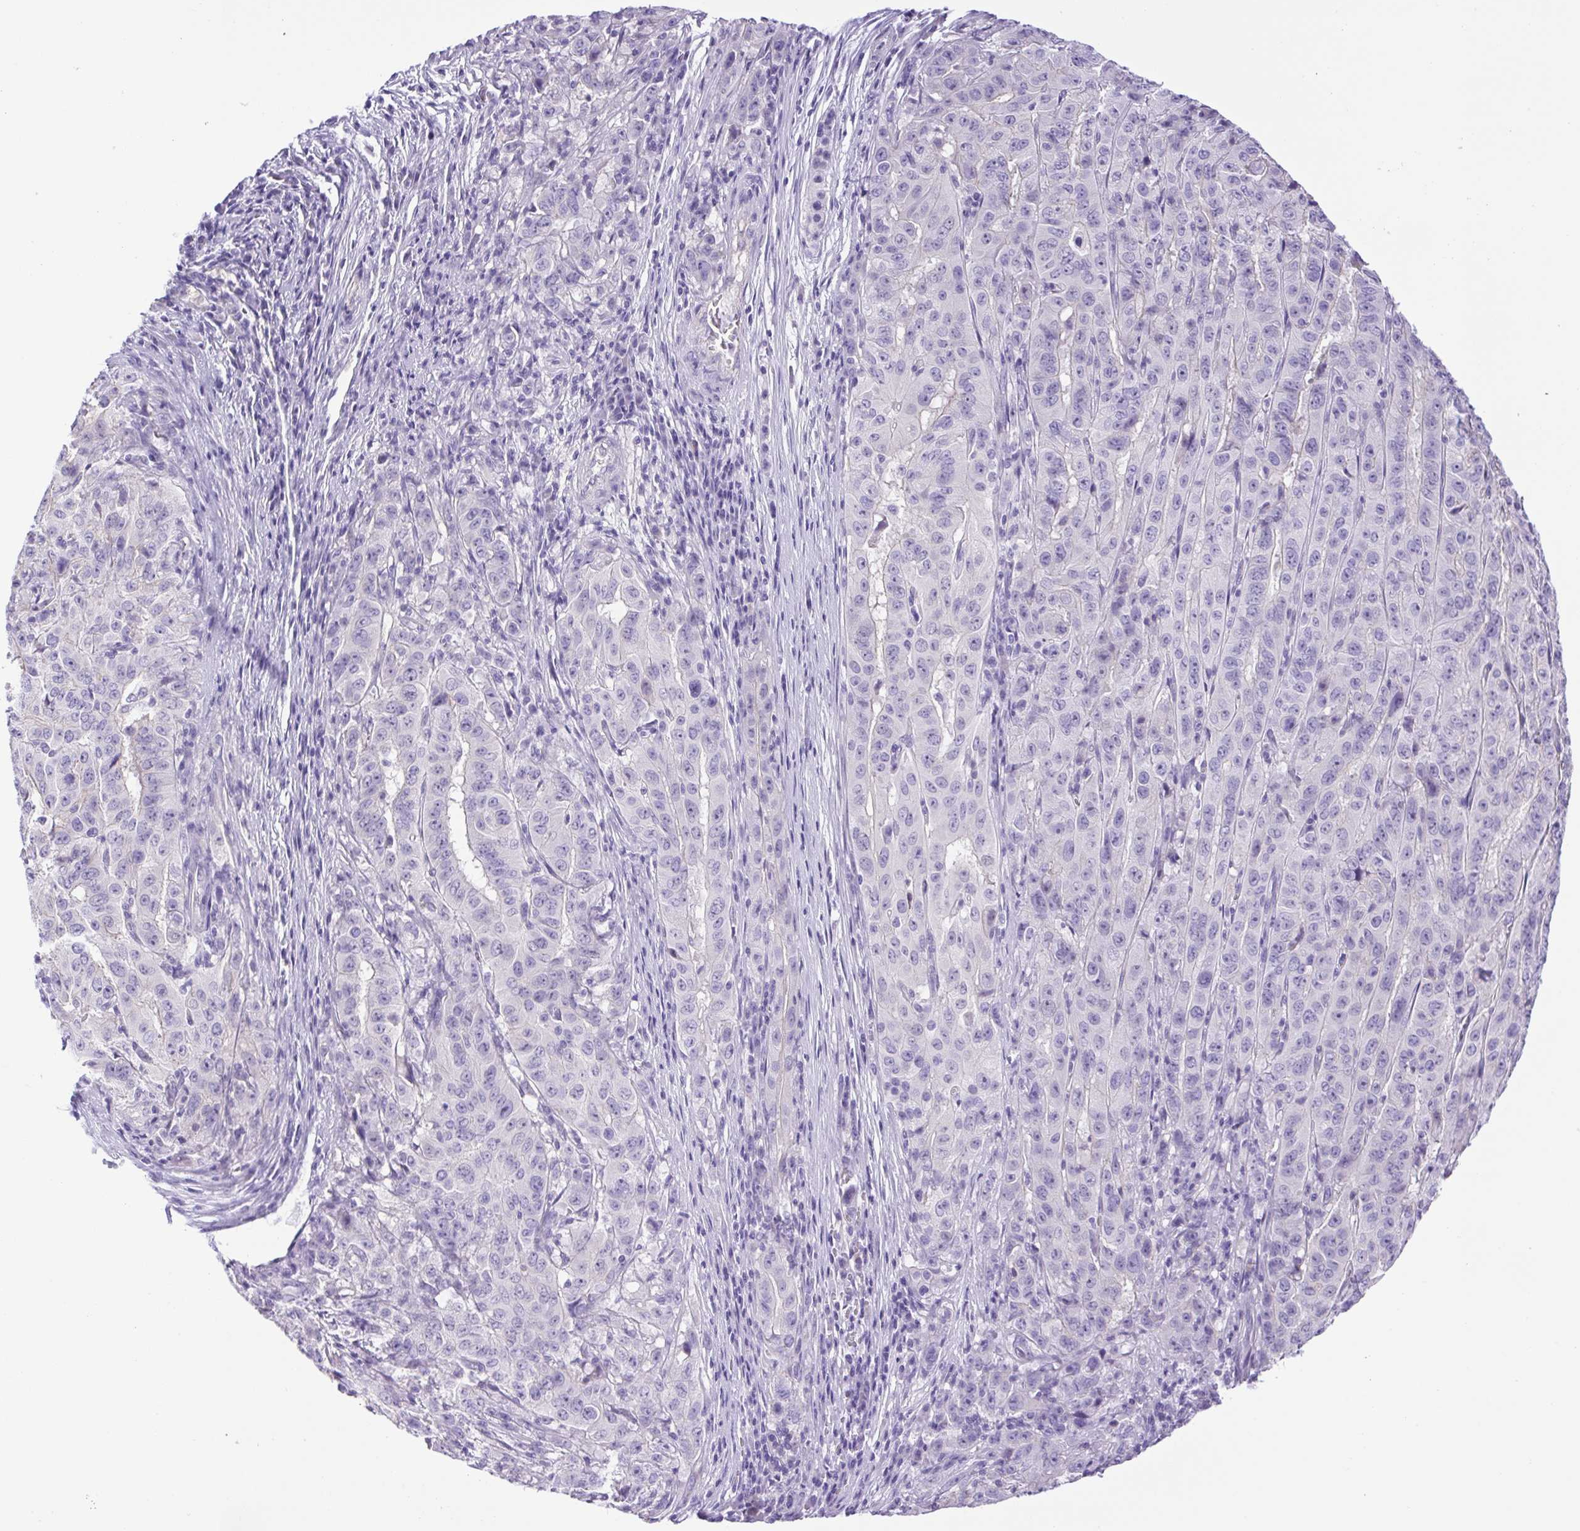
{"staining": {"intensity": "negative", "quantity": "none", "location": "none"}, "tissue": "pancreatic cancer", "cell_type": "Tumor cells", "image_type": "cancer", "snomed": [{"axis": "morphology", "description": "Adenocarcinoma, NOS"}, {"axis": "topography", "description": "Pancreas"}], "caption": "Adenocarcinoma (pancreatic) stained for a protein using immunohistochemistry exhibits no staining tumor cells.", "gene": "CDSN", "patient": {"sex": "male", "age": 63}}